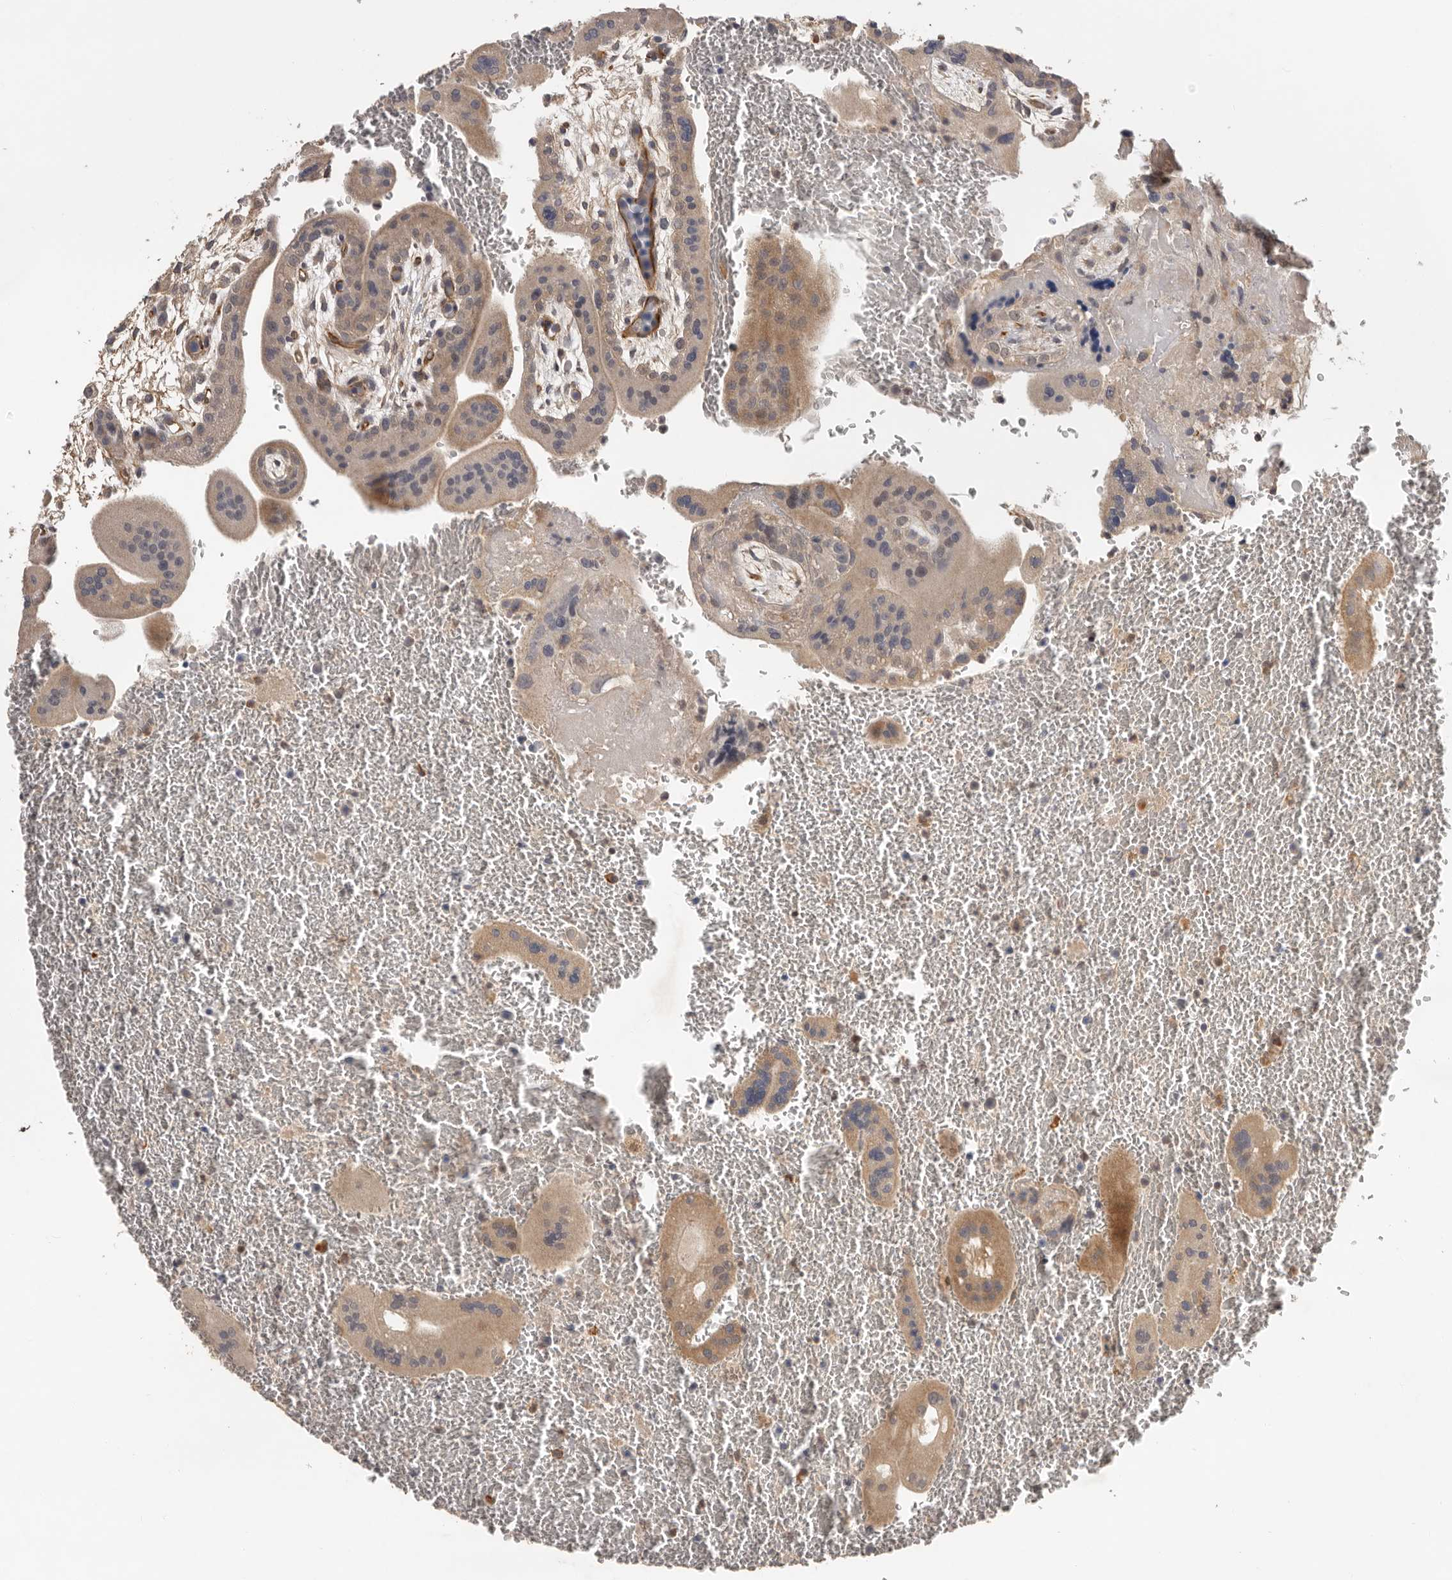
{"staining": {"intensity": "moderate", "quantity": "25%-75%", "location": "cytoplasmic/membranous"}, "tissue": "placenta", "cell_type": "Trophoblastic cells", "image_type": "normal", "snomed": [{"axis": "morphology", "description": "Normal tissue, NOS"}, {"axis": "topography", "description": "Placenta"}], "caption": "Immunohistochemistry histopathology image of benign placenta: human placenta stained using IHC shows medium levels of moderate protein expression localized specifically in the cytoplasmic/membranous of trophoblastic cells, appearing as a cytoplasmic/membranous brown color.", "gene": "RNF157", "patient": {"sex": "female", "age": 35}}